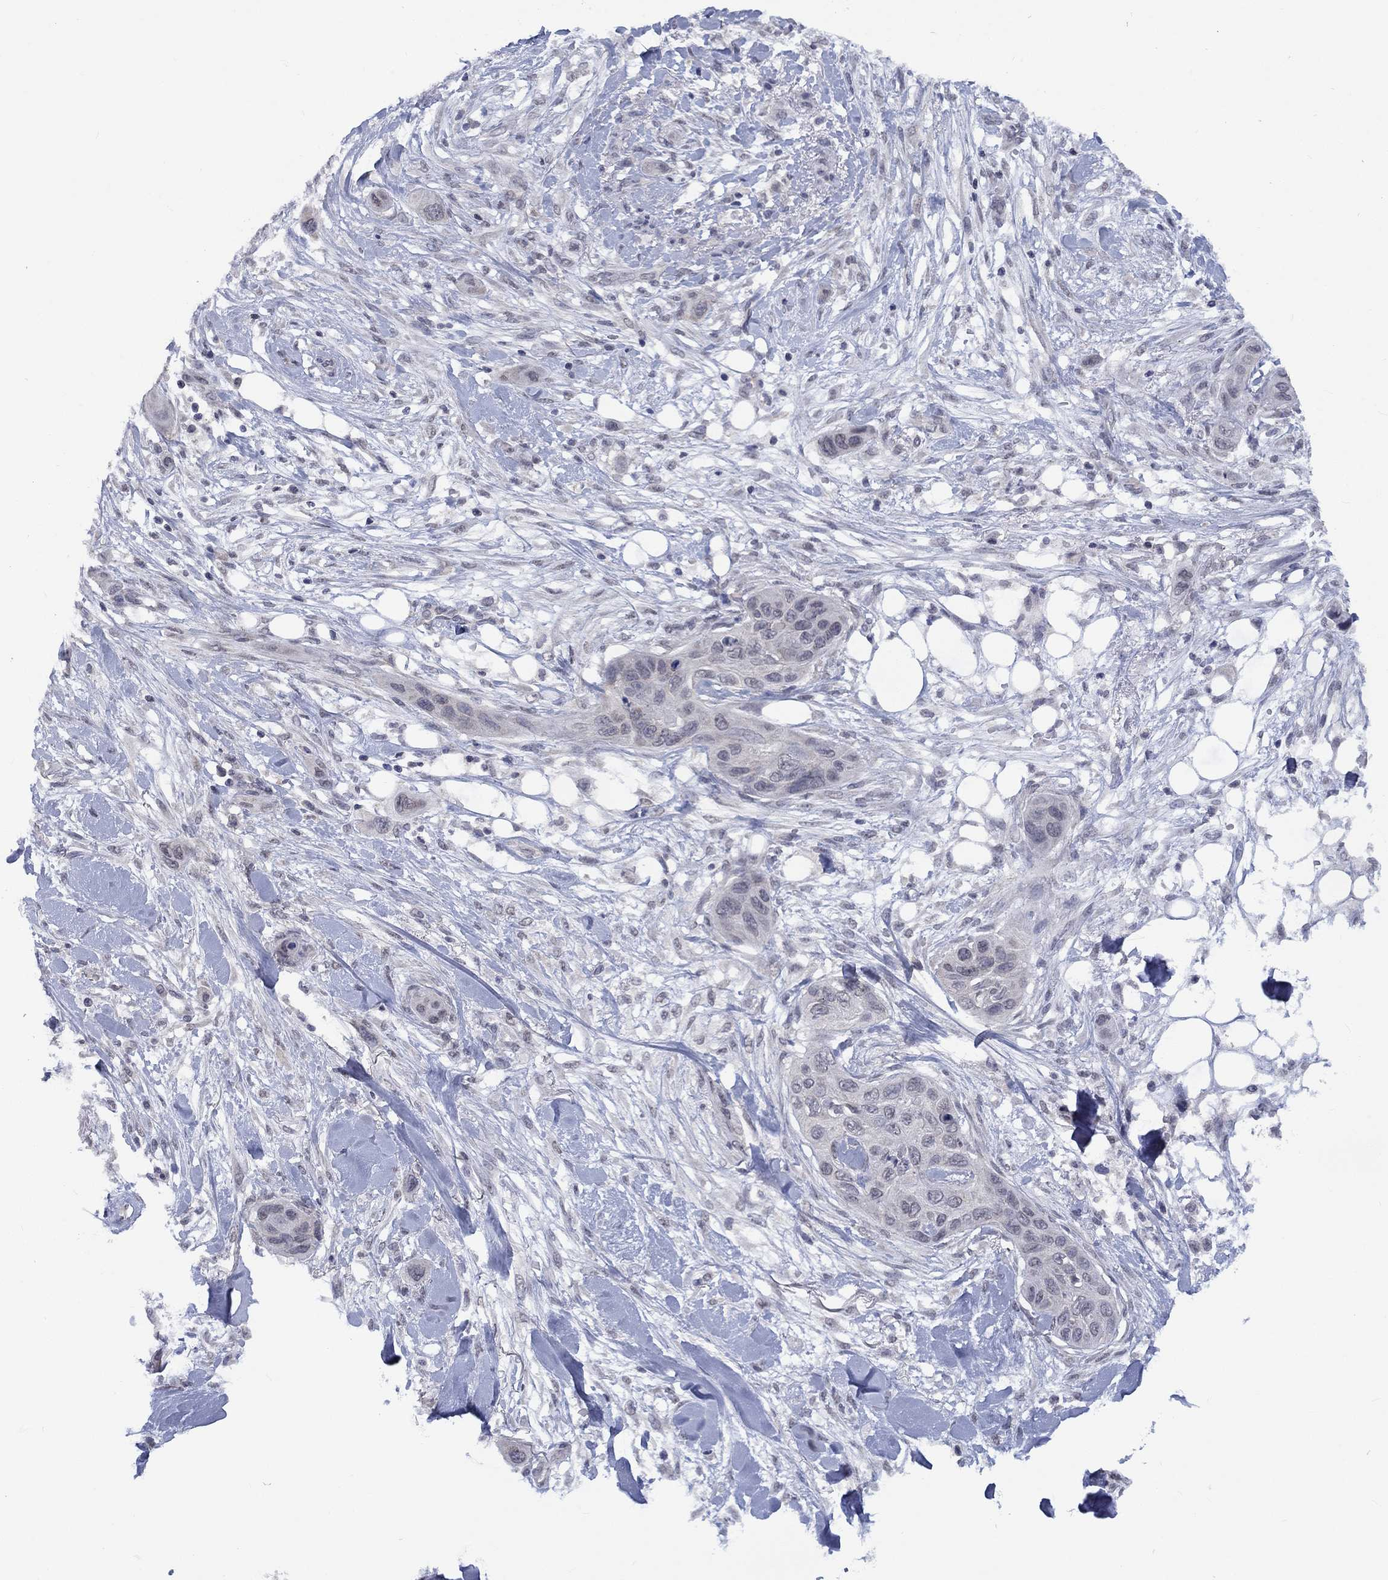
{"staining": {"intensity": "negative", "quantity": "none", "location": "none"}, "tissue": "skin cancer", "cell_type": "Tumor cells", "image_type": "cancer", "snomed": [{"axis": "morphology", "description": "Squamous cell carcinoma, NOS"}, {"axis": "topography", "description": "Skin"}], "caption": "Skin cancer stained for a protein using IHC reveals no staining tumor cells.", "gene": "SPATA33", "patient": {"sex": "male", "age": 78}}